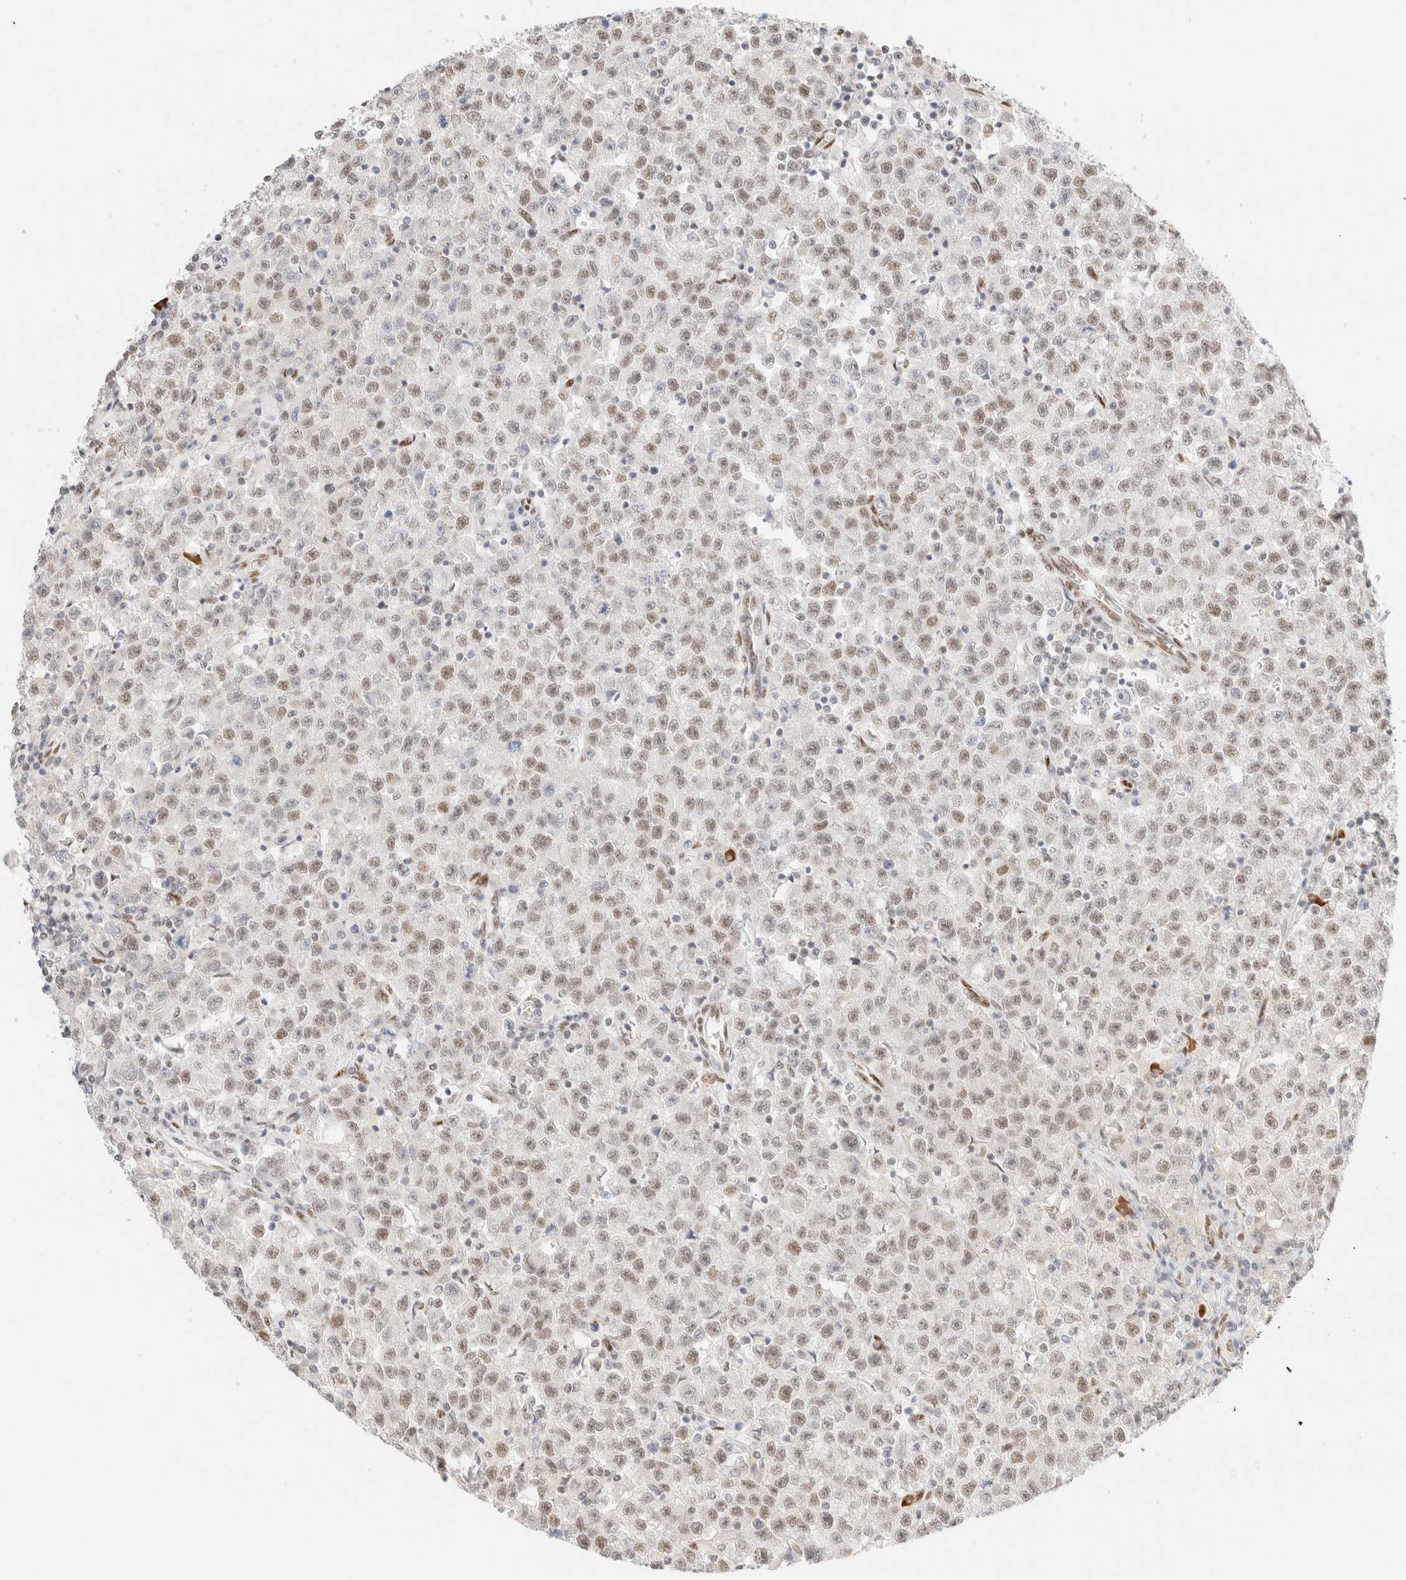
{"staining": {"intensity": "moderate", "quantity": ">75%", "location": "nuclear"}, "tissue": "testis cancer", "cell_type": "Tumor cells", "image_type": "cancer", "snomed": [{"axis": "morphology", "description": "Seminoma, NOS"}, {"axis": "topography", "description": "Testis"}], "caption": "Protein staining shows moderate nuclear positivity in approximately >75% of tumor cells in testis cancer (seminoma). (DAB IHC, brown staining for protein, blue staining for nuclei).", "gene": "CIC", "patient": {"sex": "male", "age": 22}}